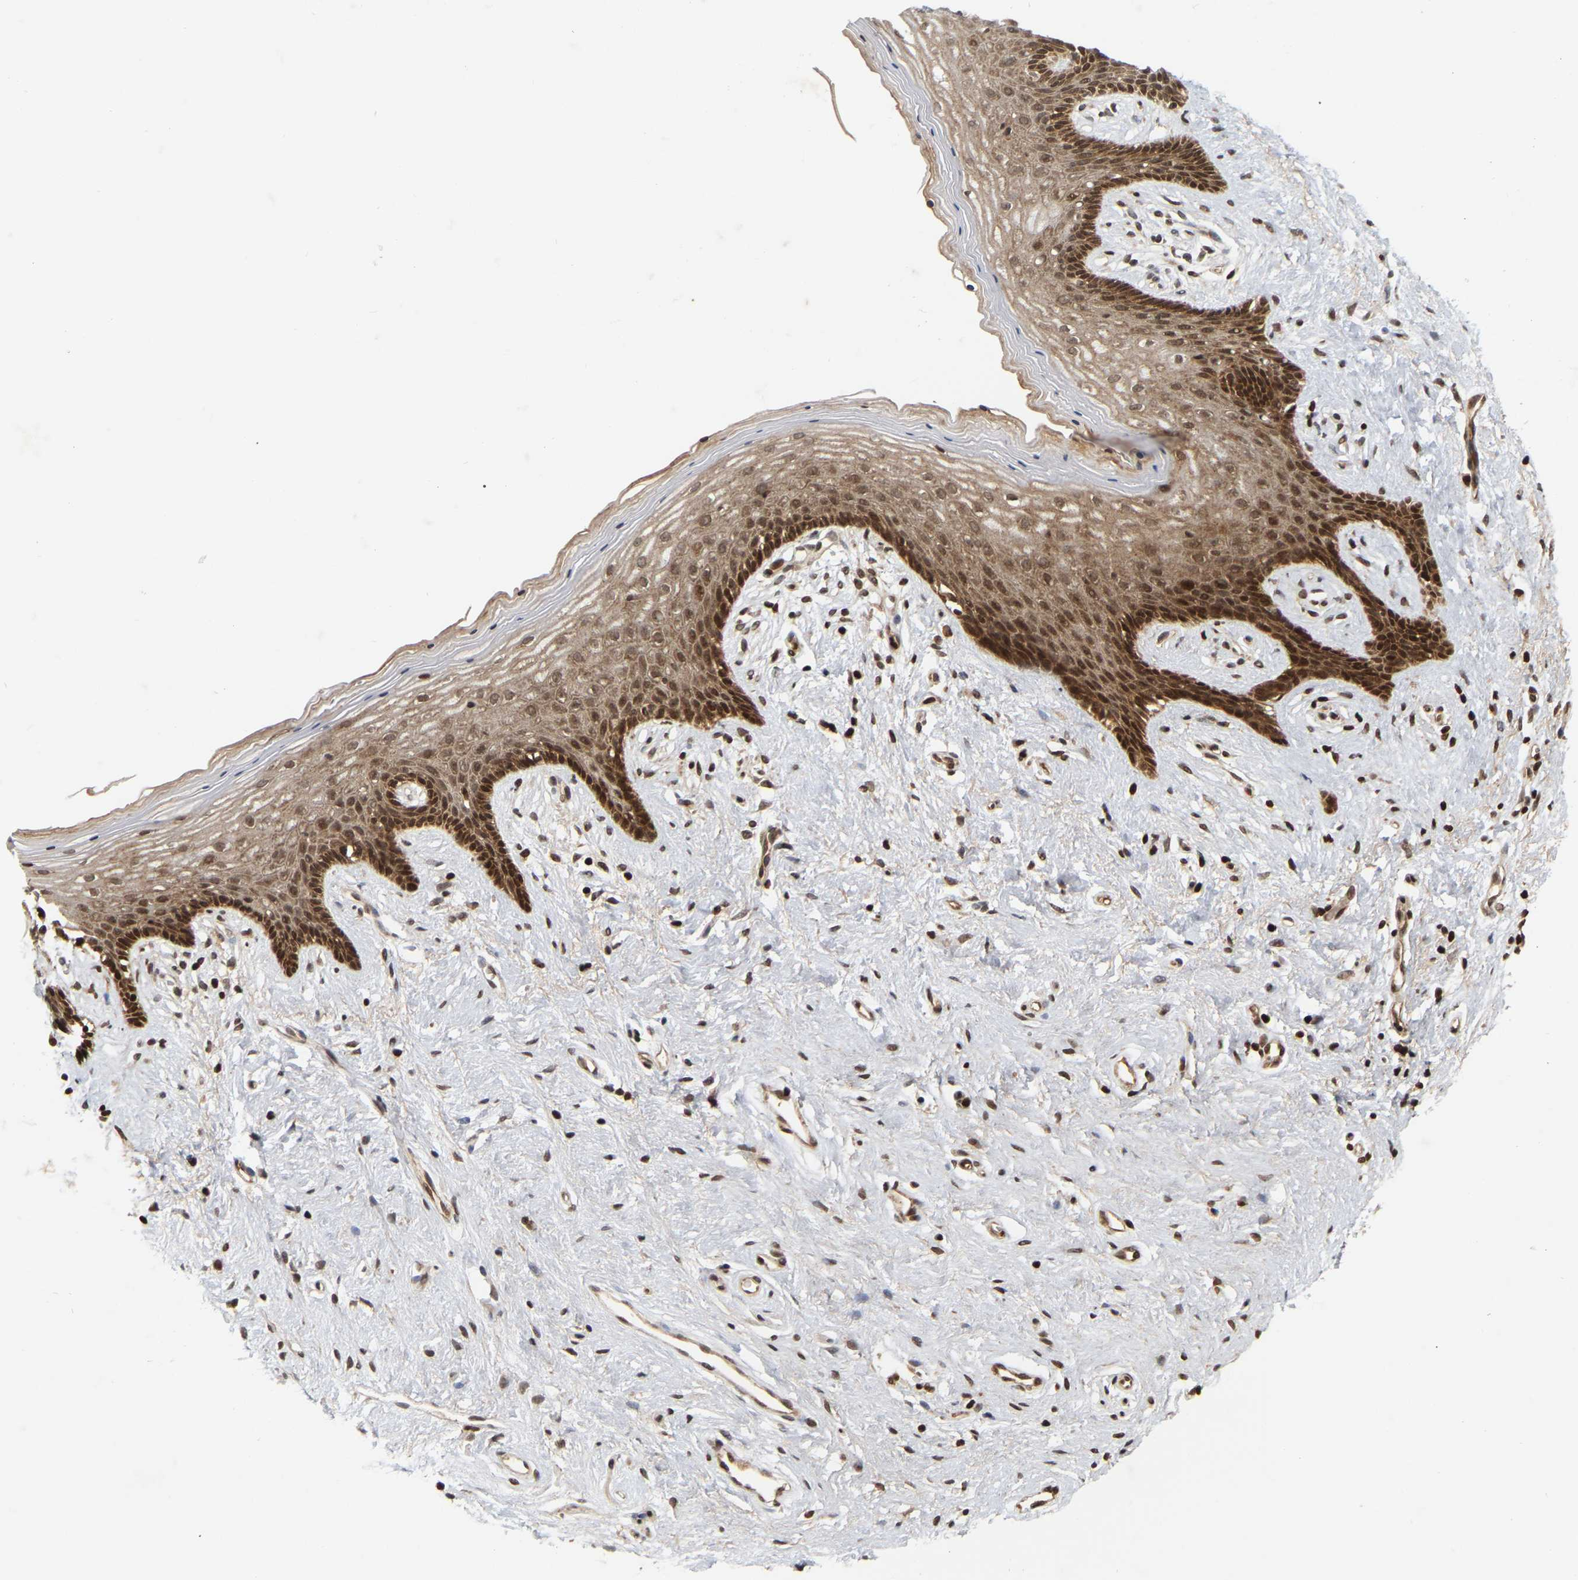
{"staining": {"intensity": "strong", "quantity": ">75%", "location": "cytoplasmic/membranous,nuclear"}, "tissue": "vagina", "cell_type": "Squamous epithelial cells", "image_type": "normal", "snomed": [{"axis": "morphology", "description": "Normal tissue, NOS"}, {"axis": "topography", "description": "Vagina"}], "caption": "Protein expression analysis of normal human vagina reveals strong cytoplasmic/membranous,nuclear expression in about >75% of squamous epithelial cells. (DAB IHC with brightfield microscopy, high magnification).", "gene": "NFE2L2", "patient": {"sex": "female", "age": 44}}